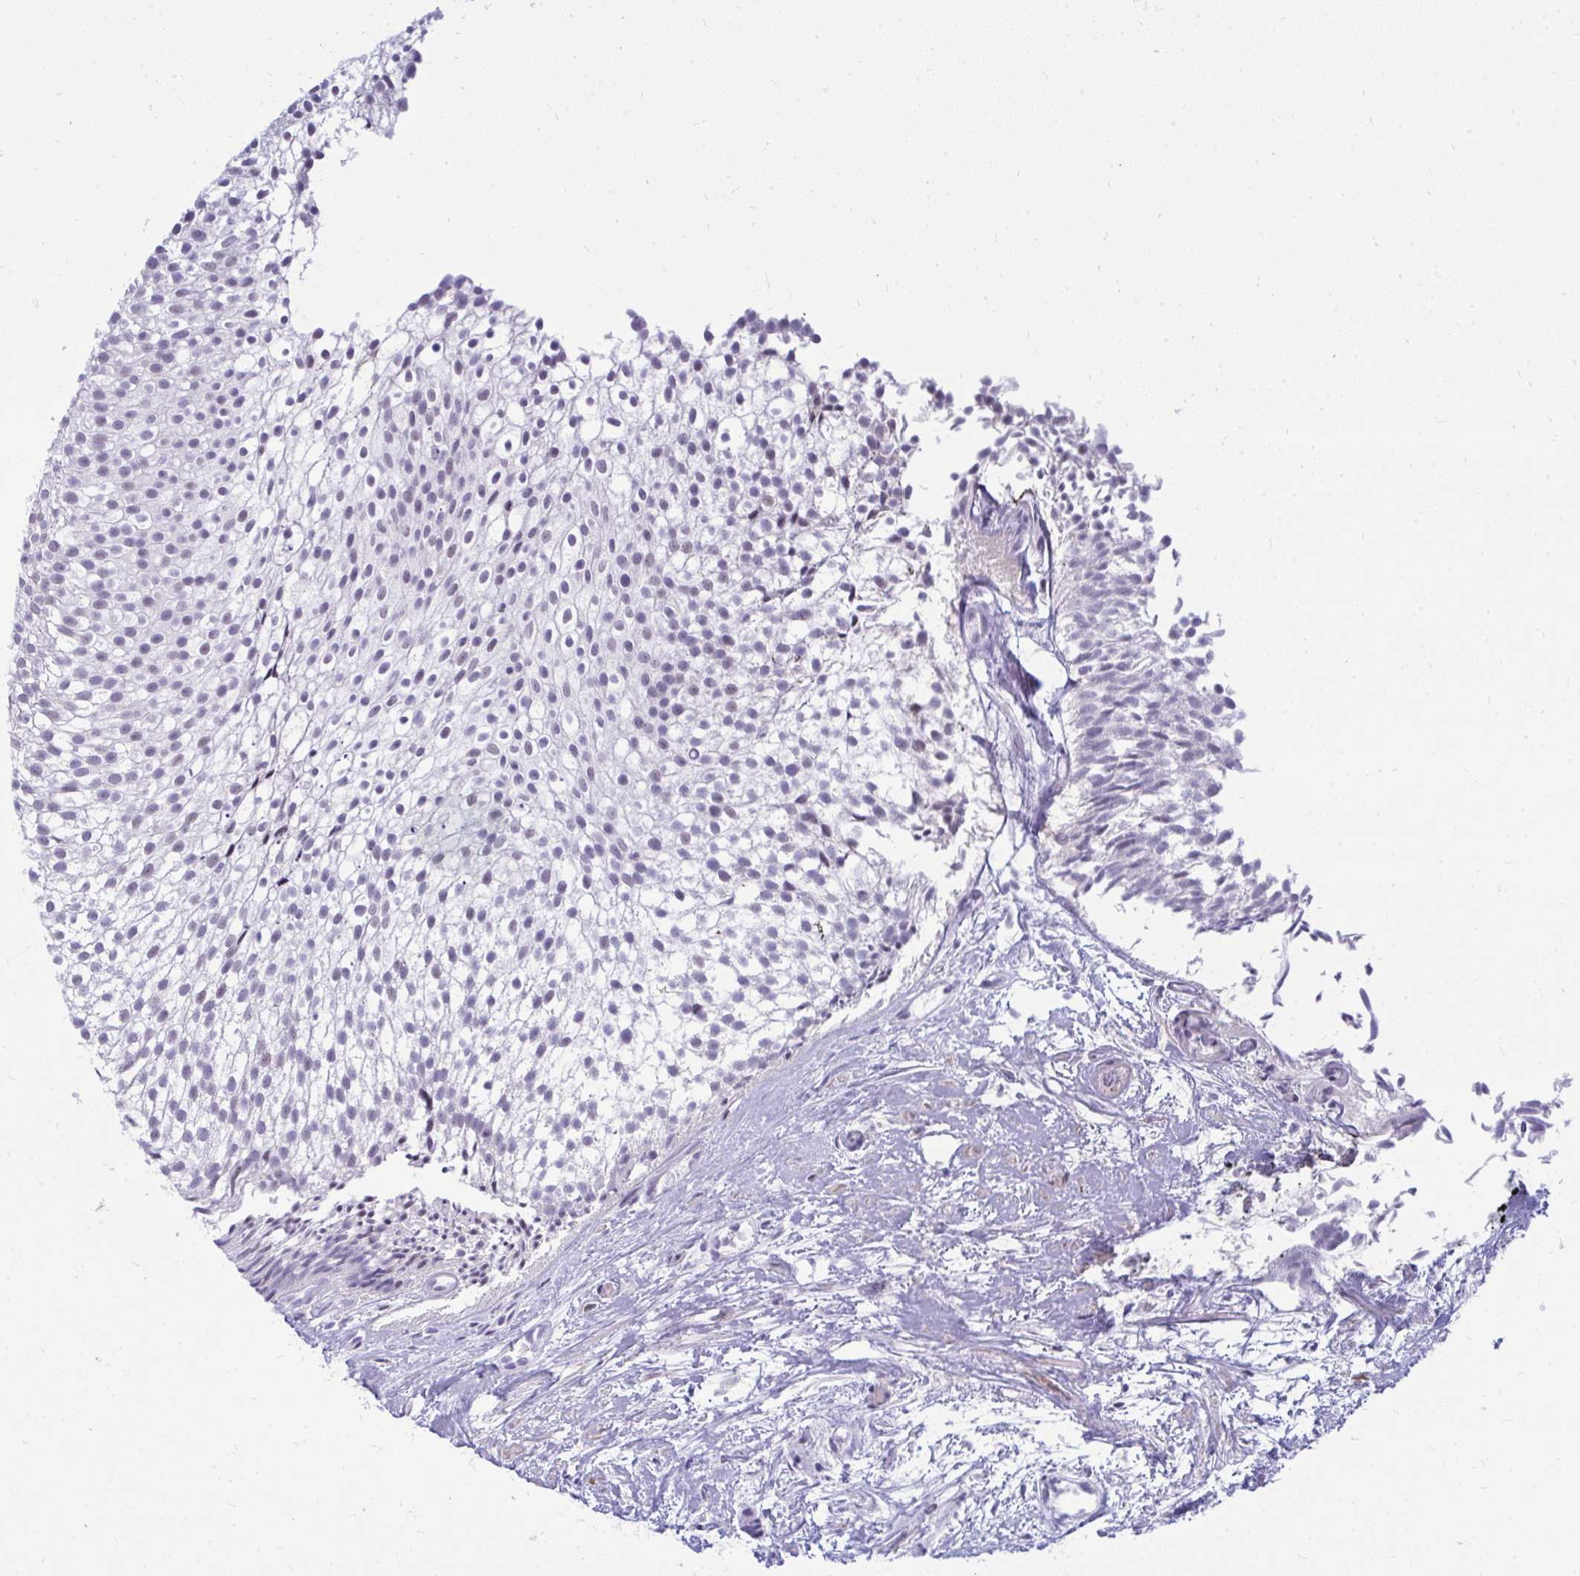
{"staining": {"intensity": "negative", "quantity": "none", "location": "none"}, "tissue": "urothelial cancer", "cell_type": "Tumor cells", "image_type": "cancer", "snomed": [{"axis": "morphology", "description": "Urothelial carcinoma, Low grade"}, {"axis": "topography", "description": "Urinary bladder"}], "caption": "Micrograph shows no protein staining in tumor cells of urothelial cancer tissue. Nuclei are stained in blue.", "gene": "OR5F1", "patient": {"sex": "male", "age": 91}}